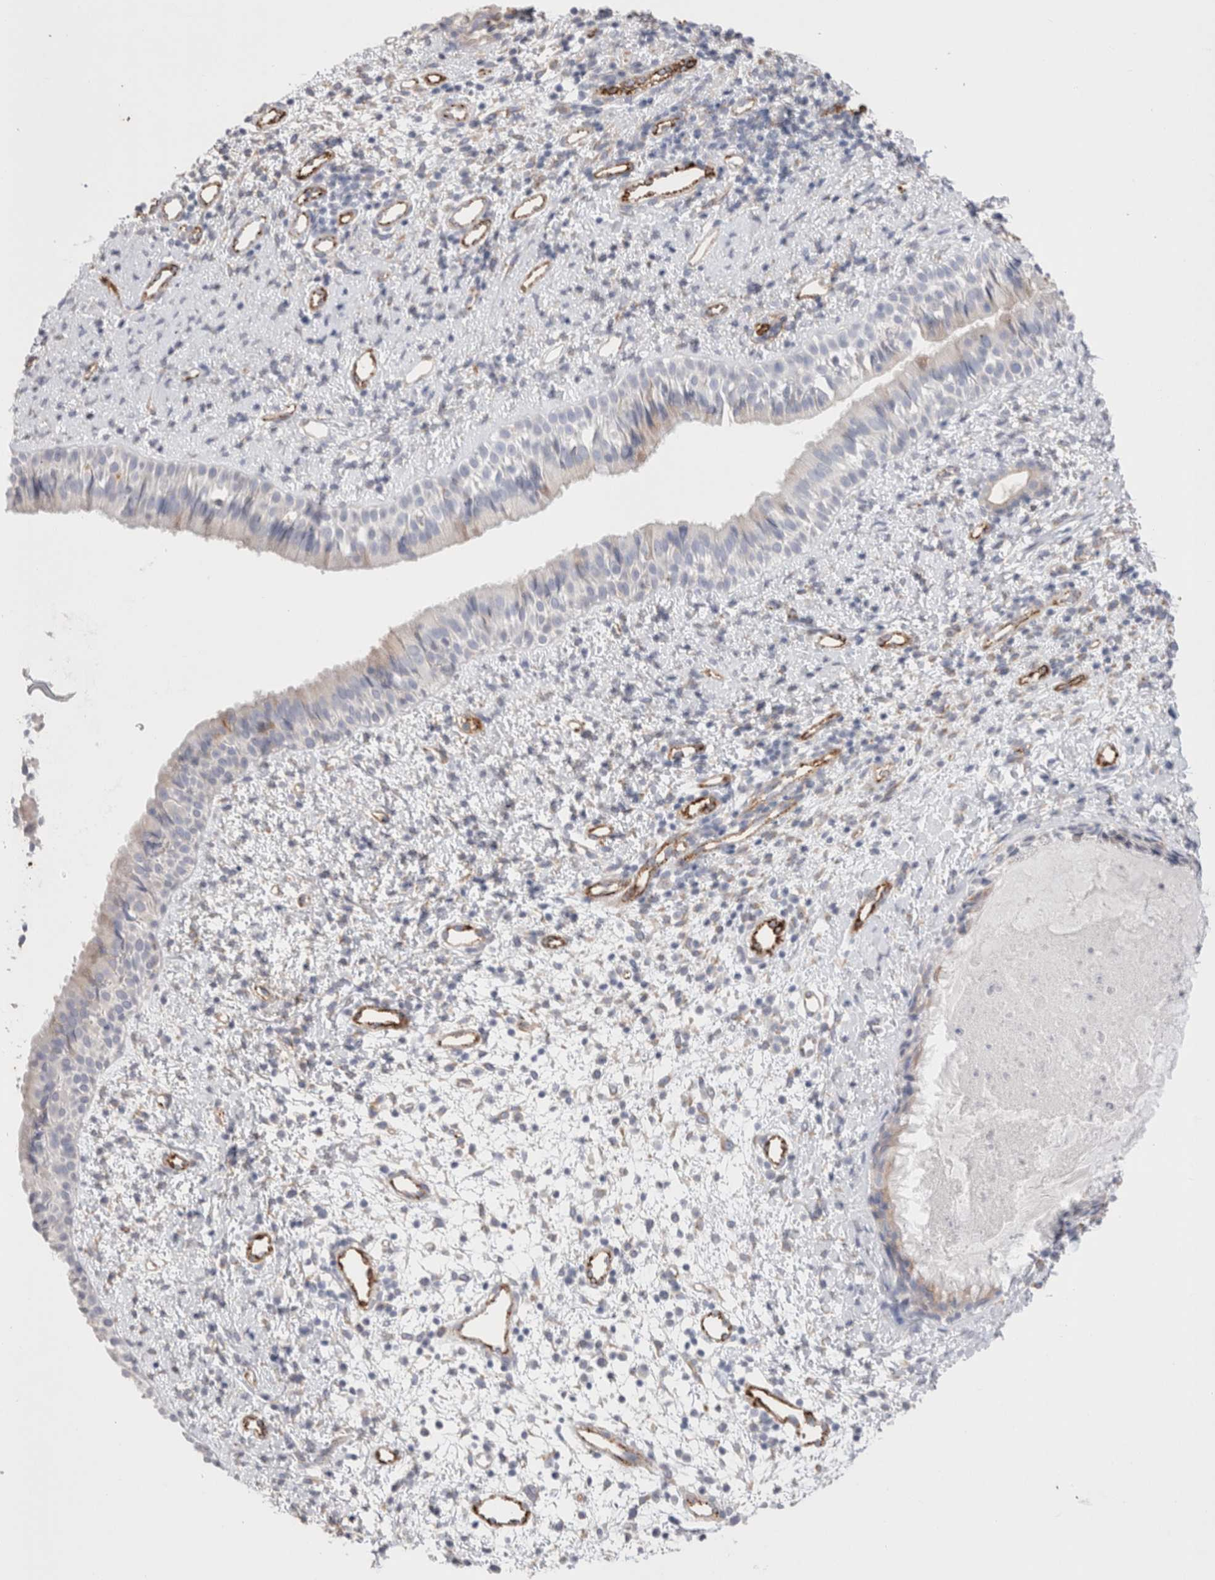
{"staining": {"intensity": "negative", "quantity": "none", "location": "none"}, "tissue": "nasopharynx", "cell_type": "Respiratory epithelial cells", "image_type": "normal", "snomed": [{"axis": "morphology", "description": "Normal tissue, NOS"}, {"axis": "topography", "description": "Nasopharynx"}], "caption": "The immunohistochemistry histopathology image has no significant staining in respiratory epithelial cells of nasopharynx.", "gene": "CNPY4", "patient": {"sex": "male", "age": 22}}